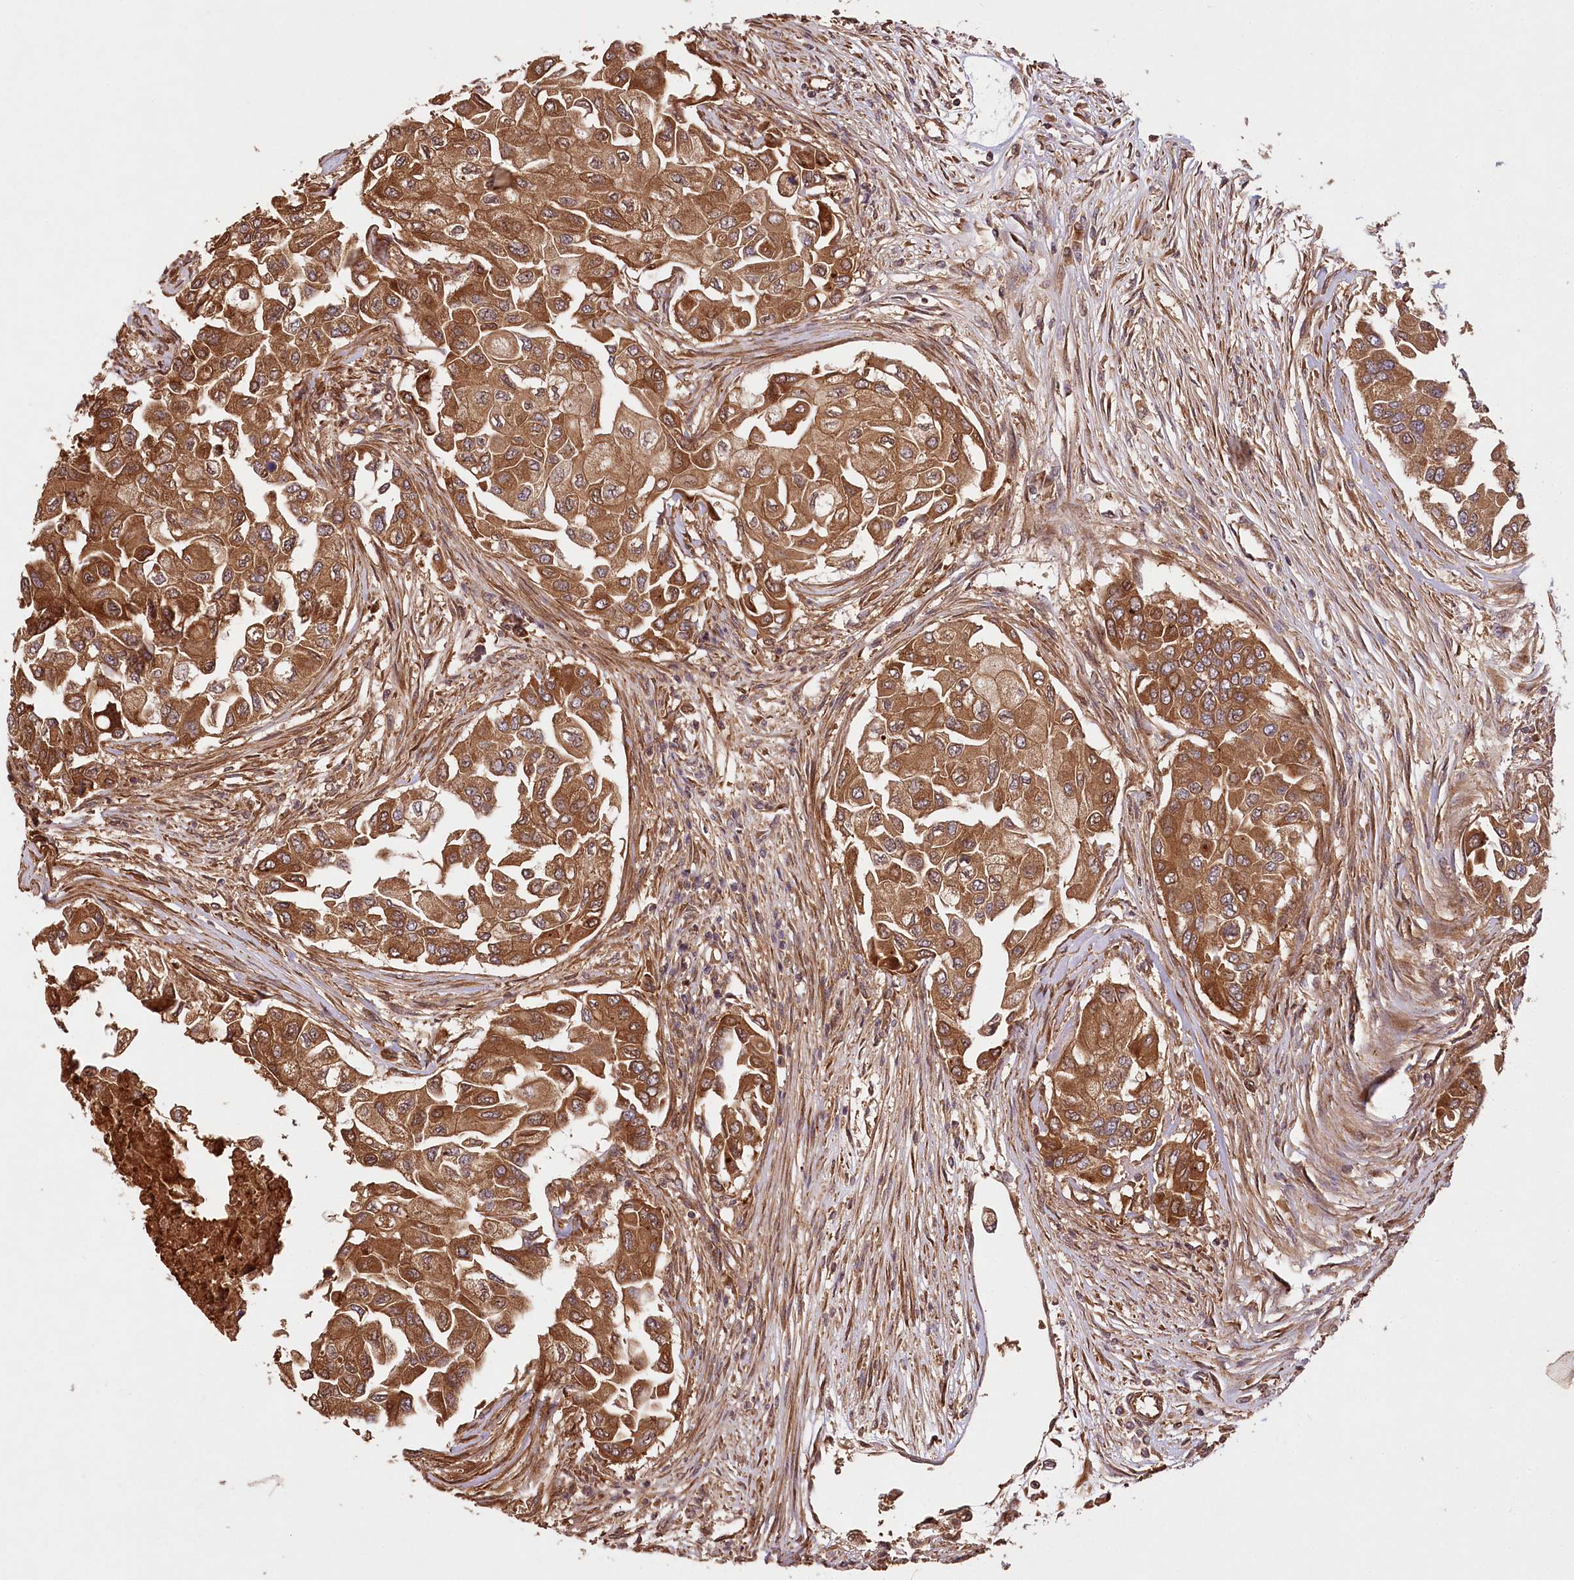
{"staining": {"intensity": "strong", "quantity": ">75%", "location": "cytoplasmic/membranous"}, "tissue": "breast cancer", "cell_type": "Tumor cells", "image_type": "cancer", "snomed": [{"axis": "morphology", "description": "Normal tissue, NOS"}, {"axis": "morphology", "description": "Duct carcinoma"}, {"axis": "topography", "description": "Breast"}], "caption": "This micrograph reveals IHC staining of breast cancer (invasive ductal carcinoma), with high strong cytoplasmic/membranous positivity in approximately >75% of tumor cells.", "gene": "LSS", "patient": {"sex": "female", "age": 49}}